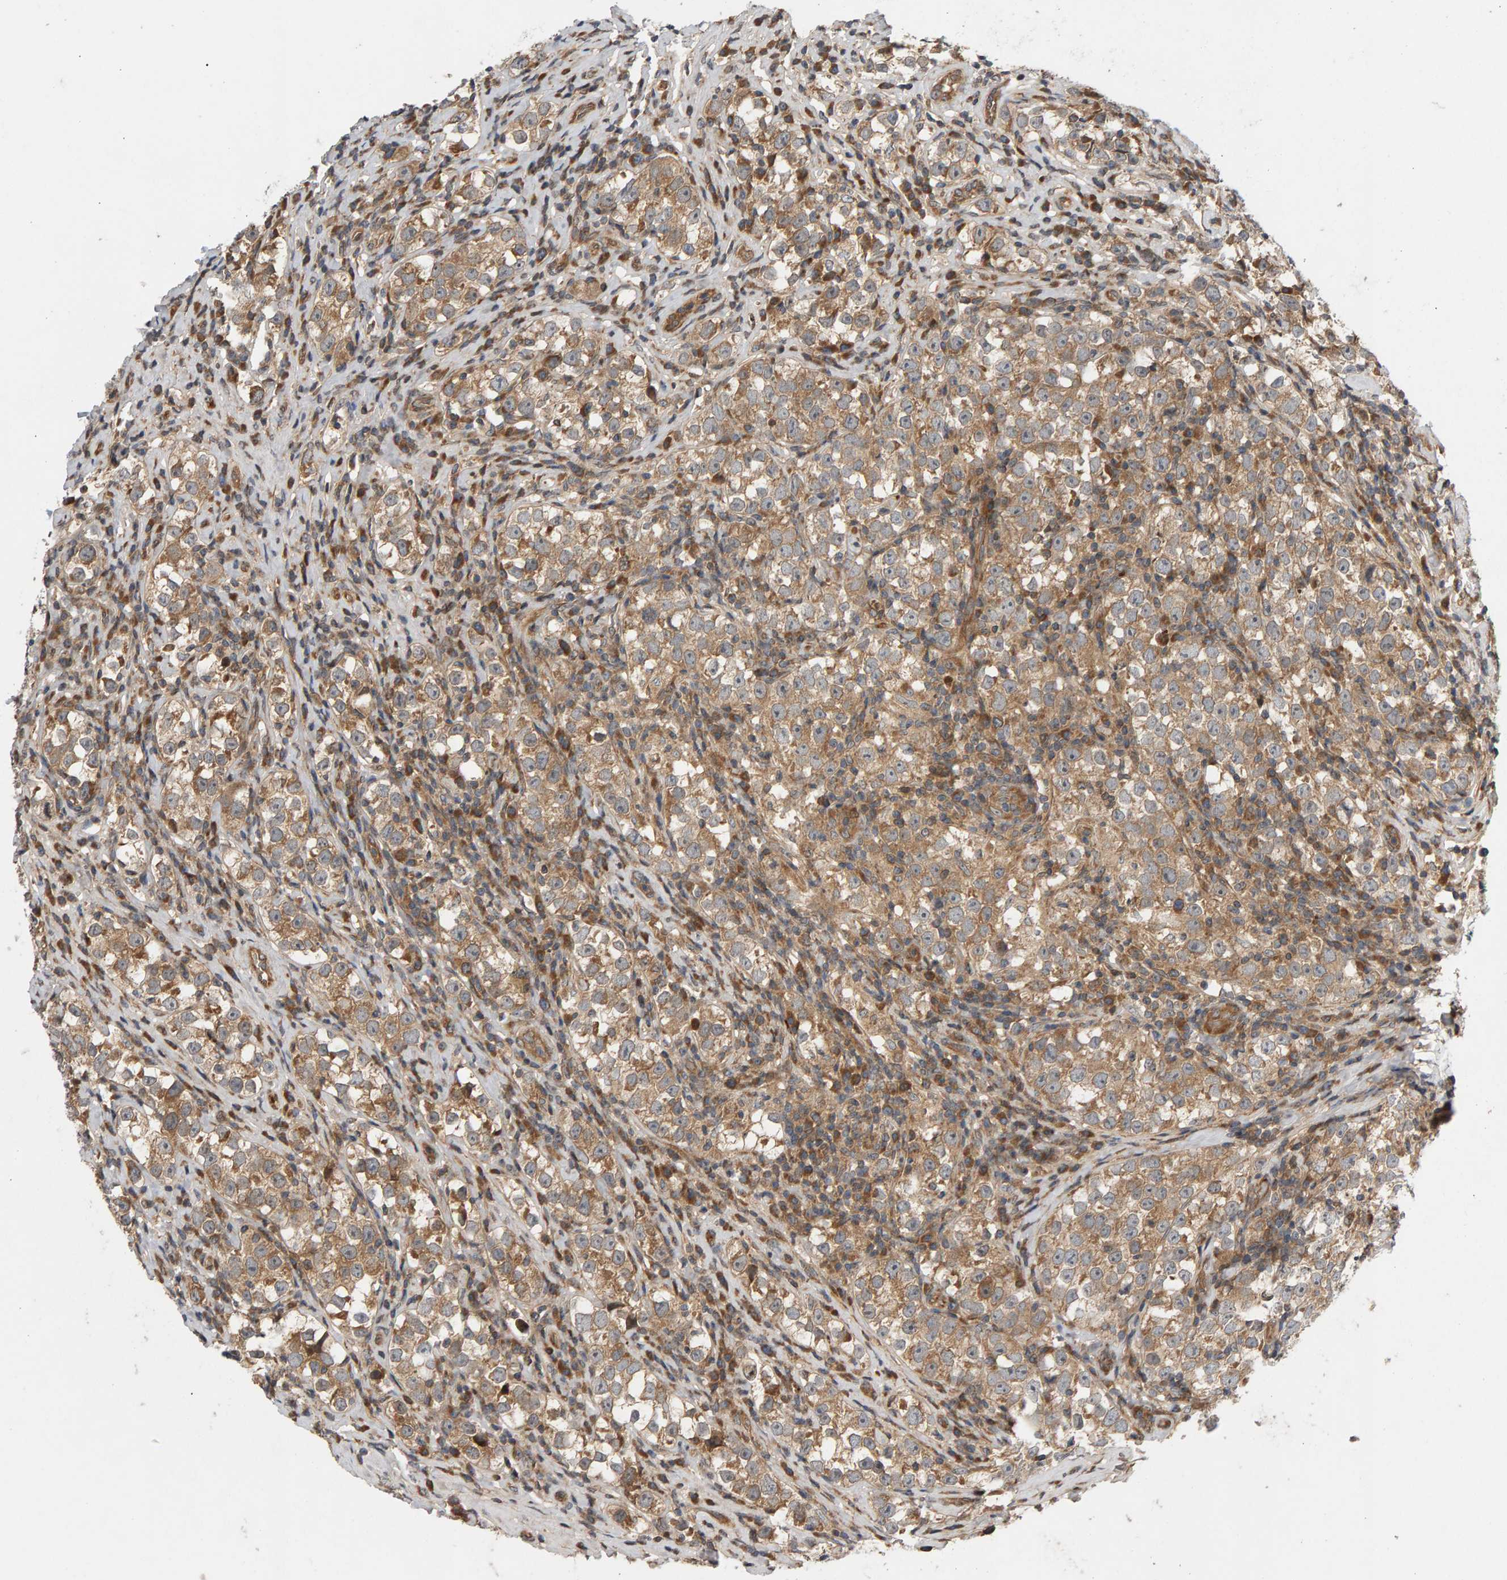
{"staining": {"intensity": "moderate", "quantity": ">75%", "location": "cytoplasmic/membranous"}, "tissue": "testis cancer", "cell_type": "Tumor cells", "image_type": "cancer", "snomed": [{"axis": "morphology", "description": "Normal tissue, NOS"}, {"axis": "morphology", "description": "Seminoma, NOS"}, {"axis": "topography", "description": "Testis"}], "caption": "This is an image of immunohistochemistry staining of testis cancer, which shows moderate positivity in the cytoplasmic/membranous of tumor cells.", "gene": "BAHCC1", "patient": {"sex": "male", "age": 43}}